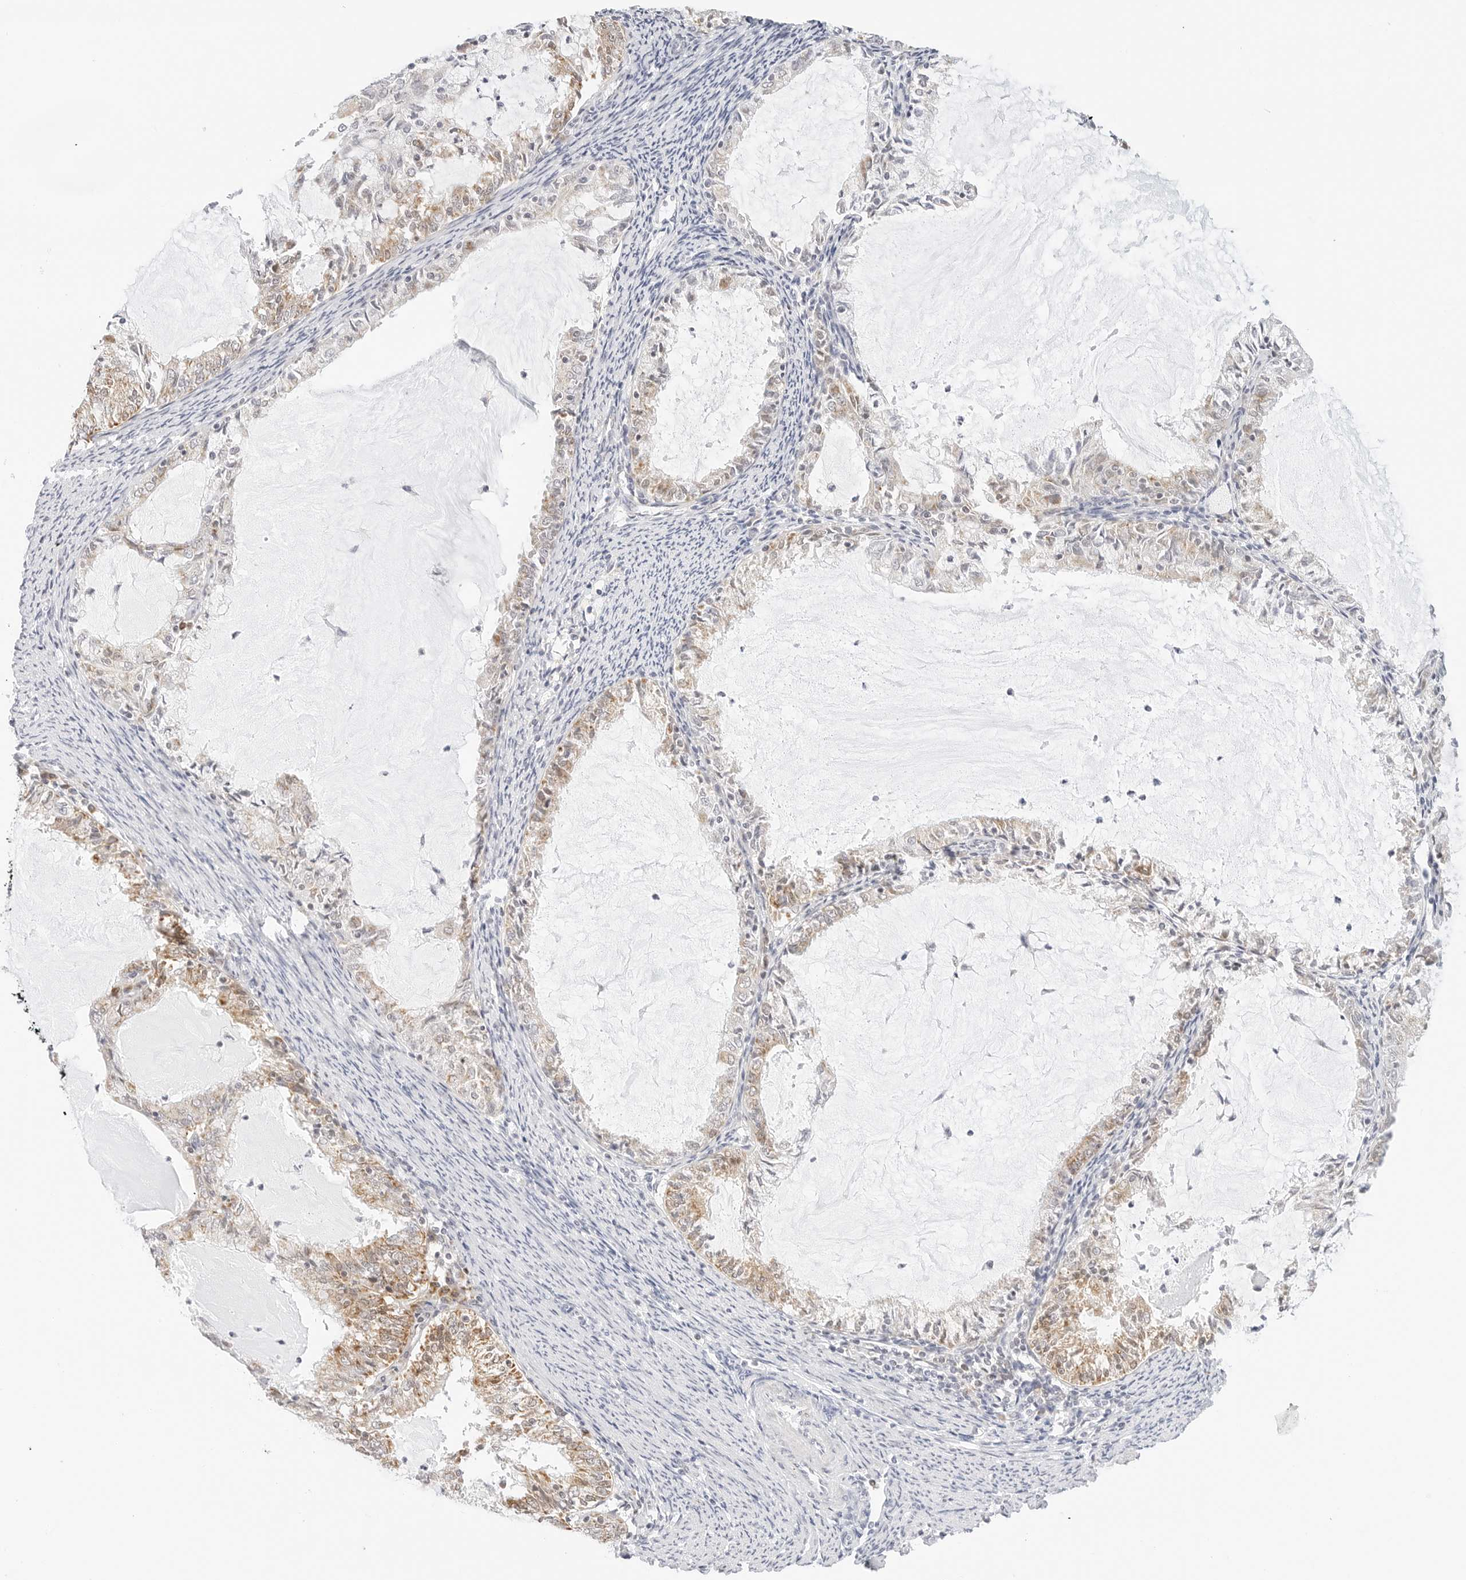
{"staining": {"intensity": "moderate", "quantity": ">75%", "location": "cytoplasmic/membranous"}, "tissue": "endometrial cancer", "cell_type": "Tumor cells", "image_type": "cancer", "snomed": [{"axis": "morphology", "description": "Adenocarcinoma, NOS"}, {"axis": "topography", "description": "Endometrium"}], "caption": "The image demonstrates immunohistochemical staining of adenocarcinoma (endometrial). There is moderate cytoplasmic/membranous expression is identified in about >75% of tumor cells. (DAB IHC with brightfield microscopy, high magnification).", "gene": "FH", "patient": {"sex": "female", "age": 57}}